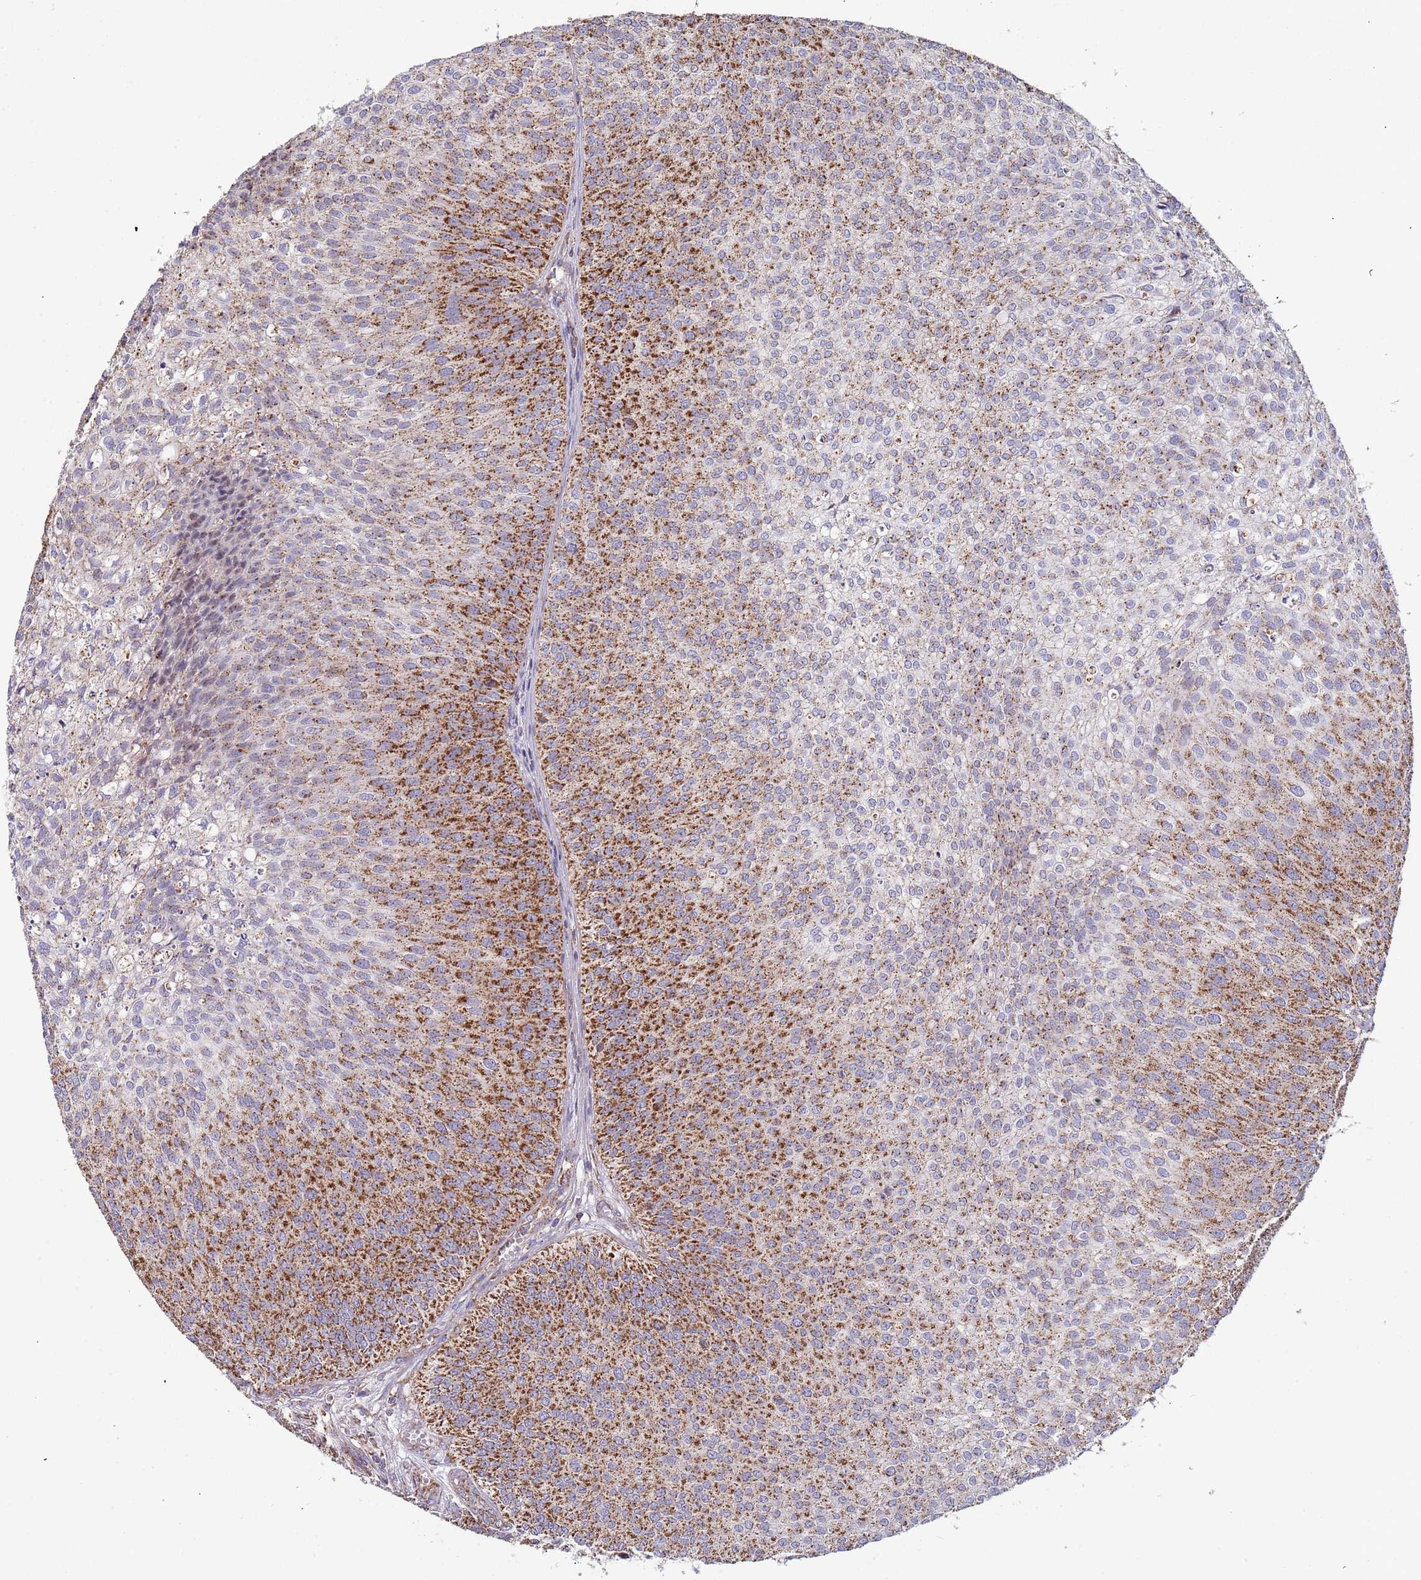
{"staining": {"intensity": "strong", "quantity": "25%-75%", "location": "cytoplasmic/membranous"}, "tissue": "urothelial cancer", "cell_type": "Tumor cells", "image_type": "cancer", "snomed": [{"axis": "morphology", "description": "Urothelial carcinoma, Low grade"}, {"axis": "topography", "description": "Urinary bladder"}], "caption": "A photomicrograph of urothelial cancer stained for a protein reveals strong cytoplasmic/membranous brown staining in tumor cells. (DAB IHC, brown staining for protein, blue staining for nuclei).", "gene": "VPS16", "patient": {"sex": "male", "age": 84}}